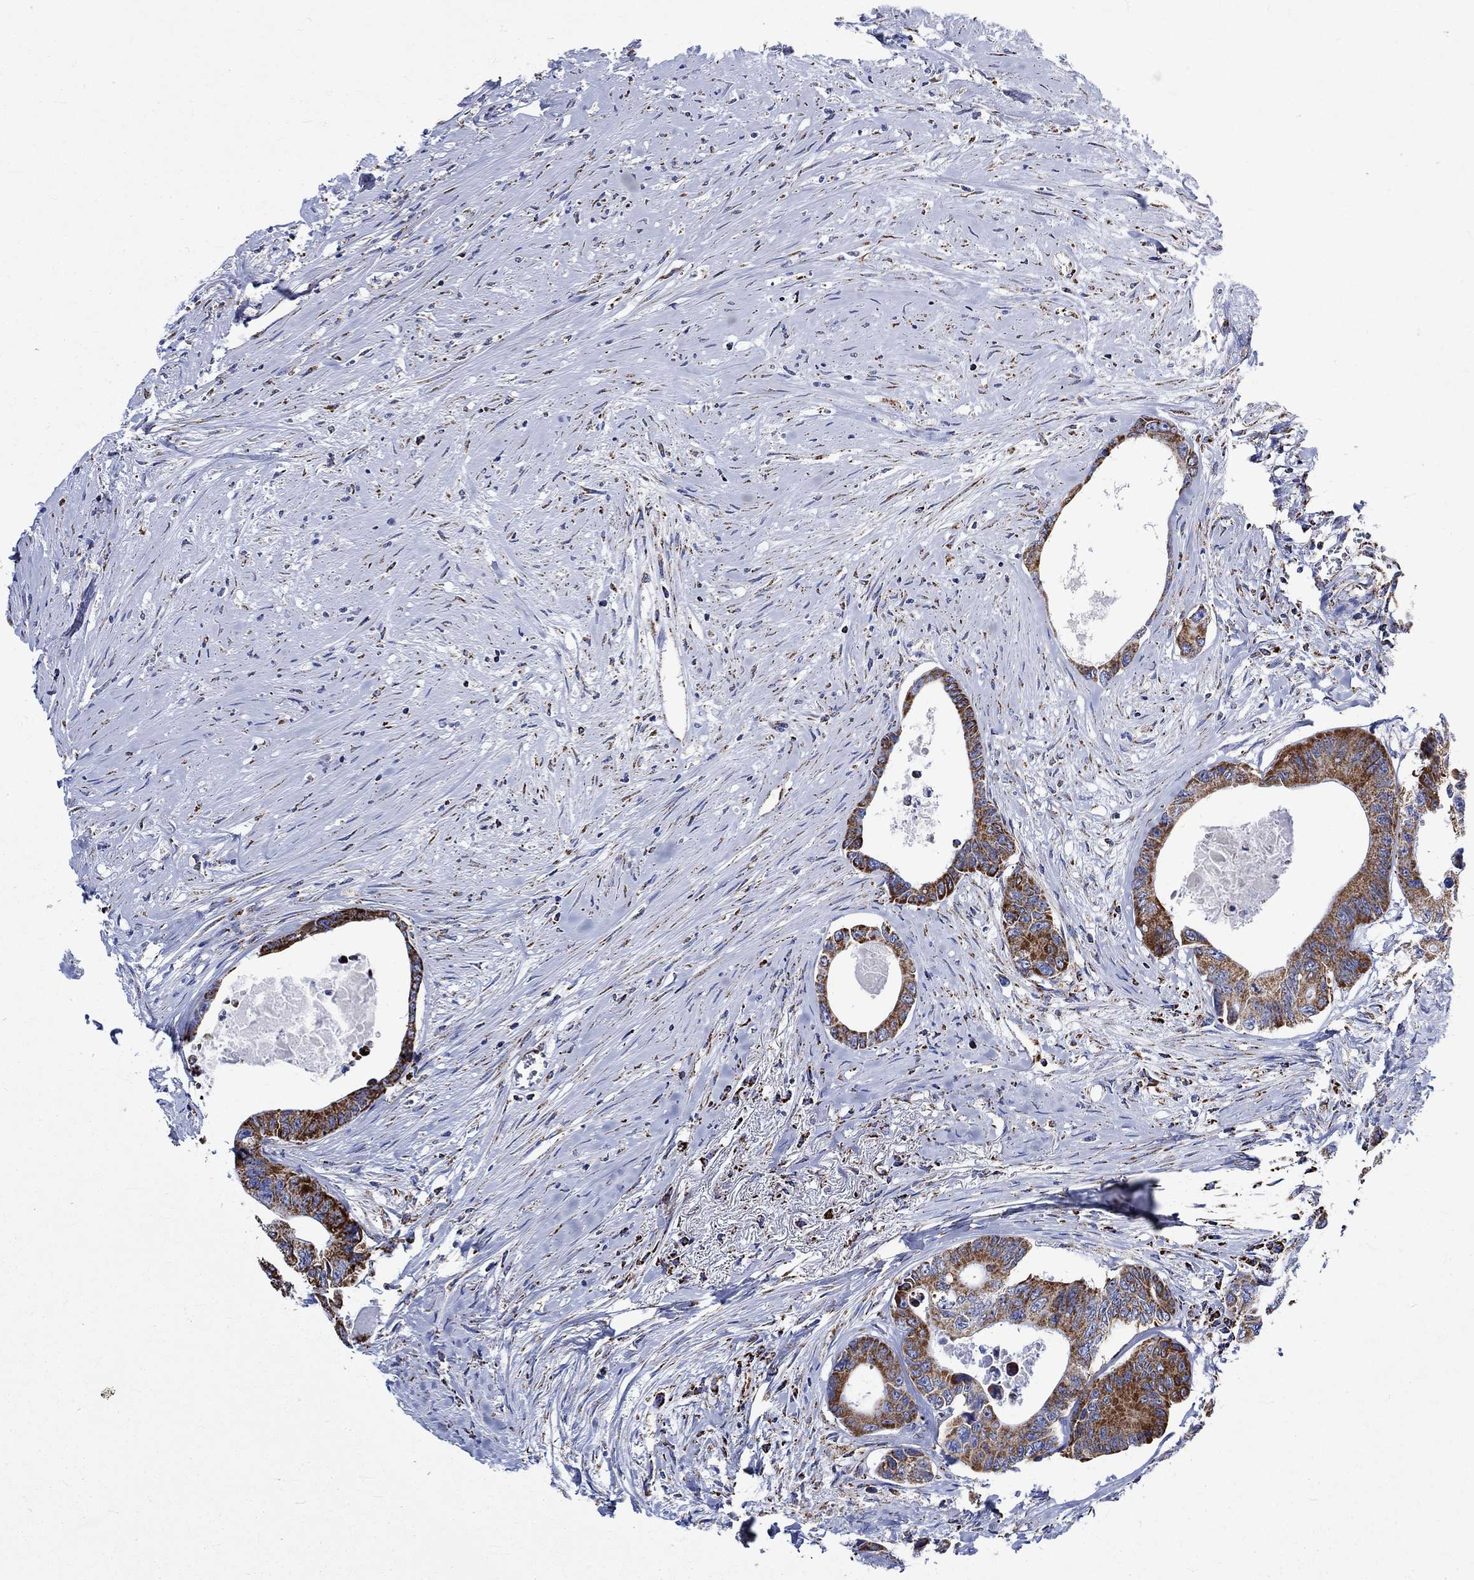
{"staining": {"intensity": "strong", "quantity": ">75%", "location": "cytoplasmic/membranous"}, "tissue": "colorectal cancer", "cell_type": "Tumor cells", "image_type": "cancer", "snomed": [{"axis": "morphology", "description": "Adenocarcinoma, NOS"}, {"axis": "topography", "description": "Rectum"}], "caption": "The image shows immunohistochemical staining of colorectal adenocarcinoma. There is strong cytoplasmic/membranous staining is identified in about >75% of tumor cells.", "gene": "RCE1", "patient": {"sex": "male", "age": 59}}